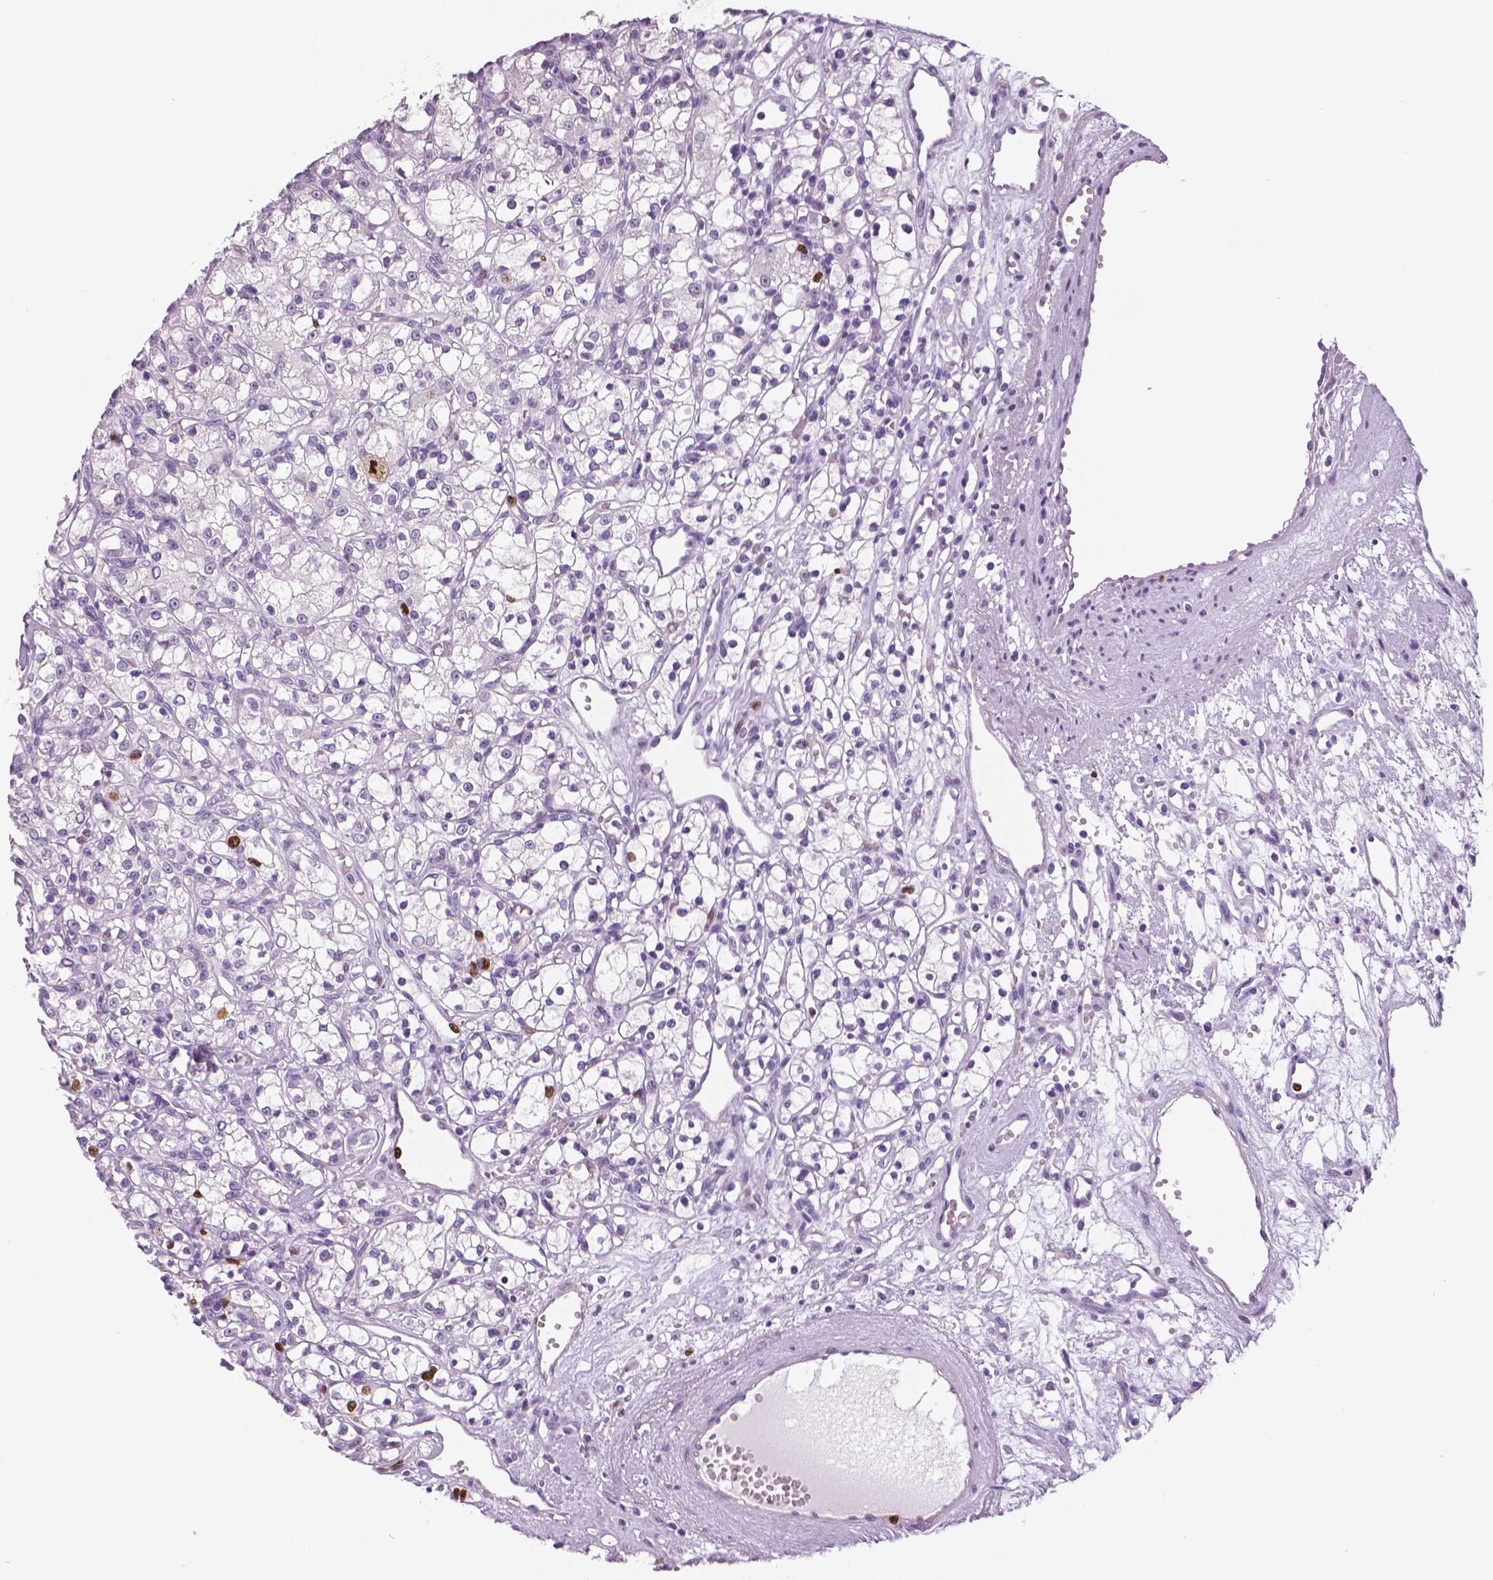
{"staining": {"intensity": "strong", "quantity": "<25%", "location": "nuclear"}, "tissue": "renal cancer", "cell_type": "Tumor cells", "image_type": "cancer", "snomed": [{"axis": "morphology", "description": "Adenocarcinoma, NOS"}, {"axis": "topography", "description": "Kidney"}], "caption": "Renal cancer (adenocarcinoma) stained with a protein marker reveals strong staining in tumor cells.", "gene": "MKI67", "patient": {"sex": "female", "age": 59}}